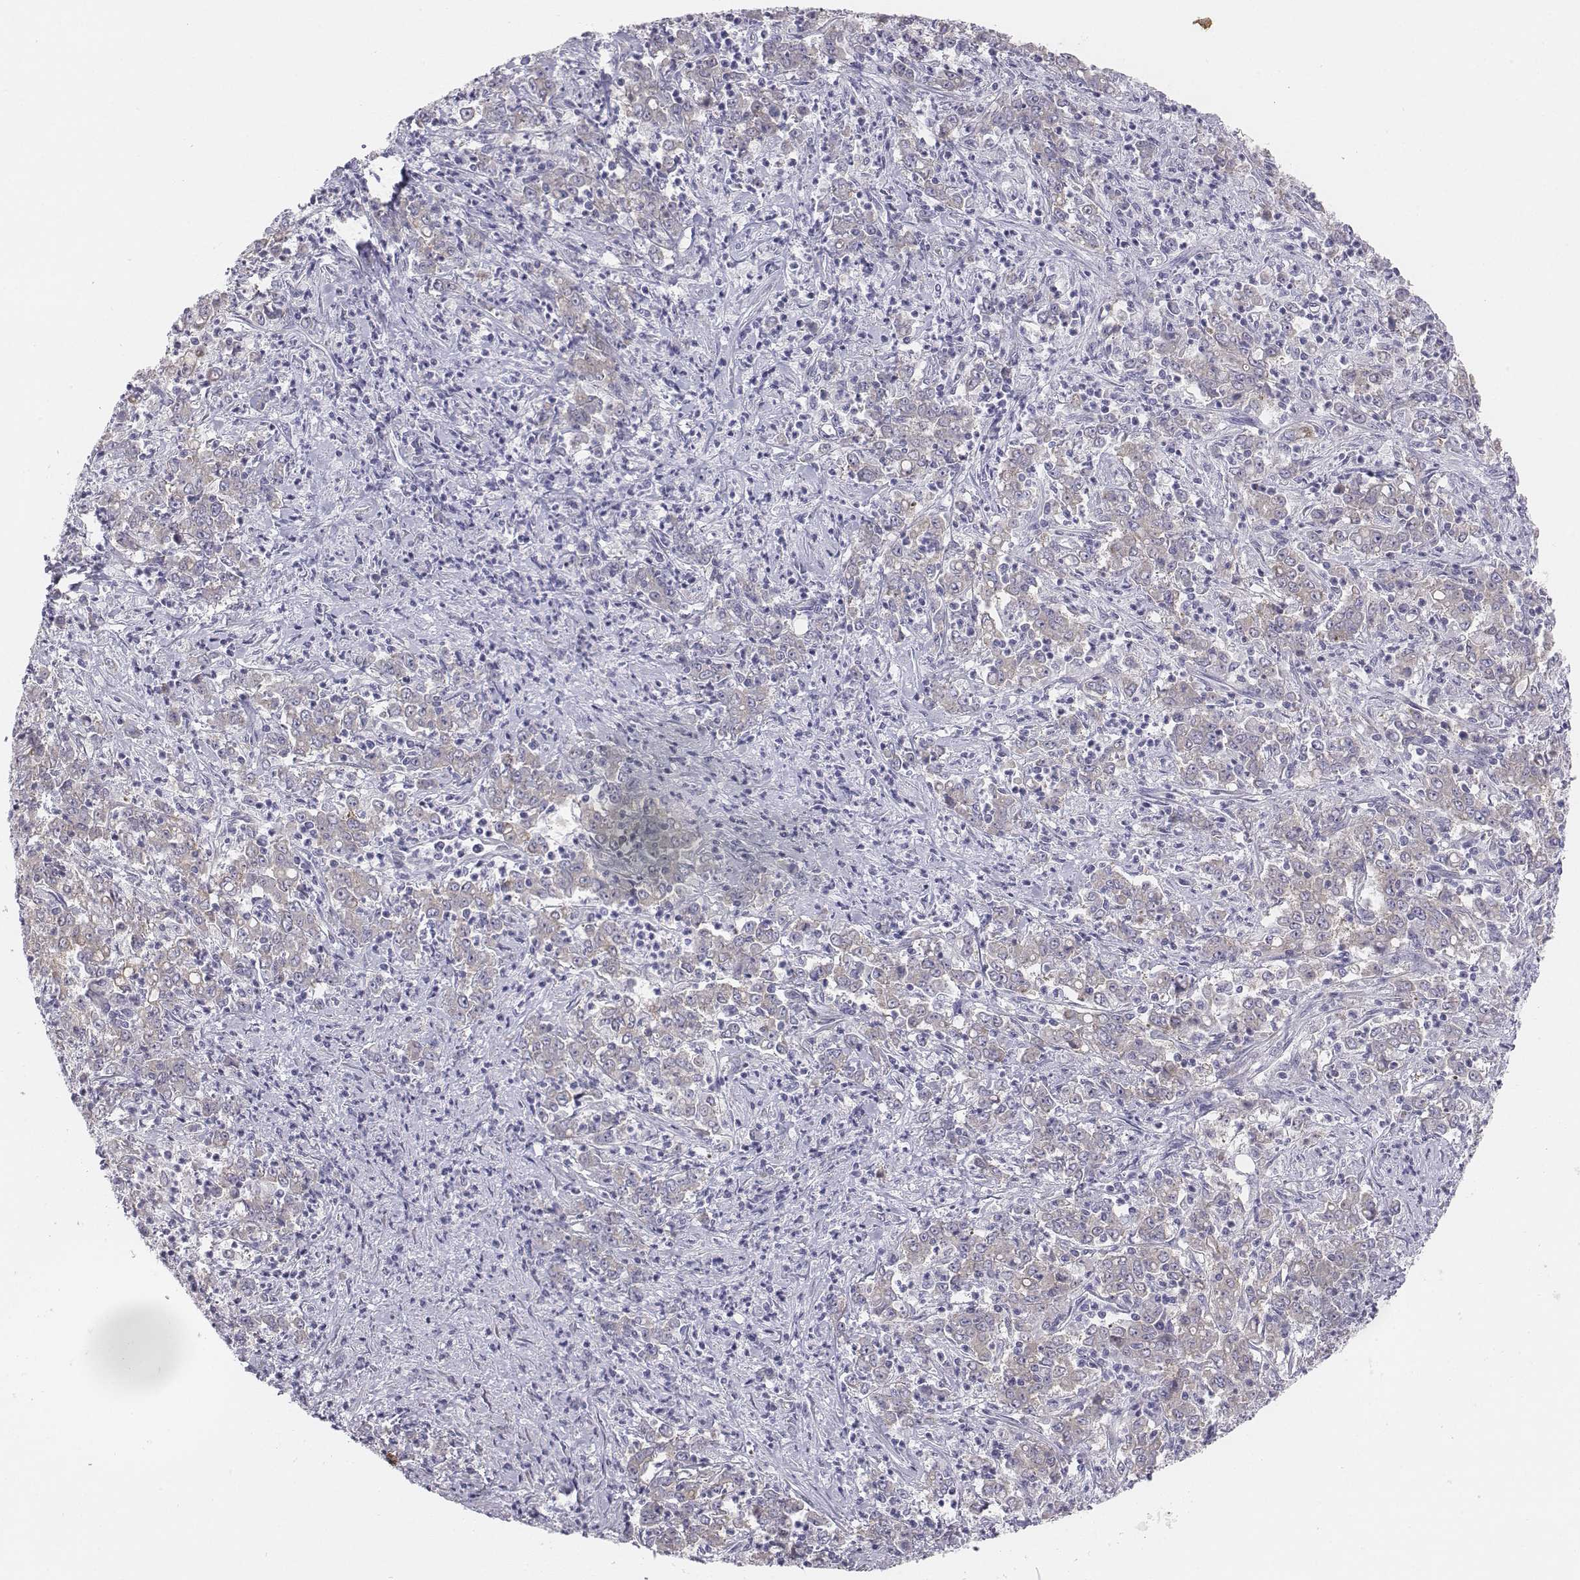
{"staining": {"intensity": "negative", "quantity": "none", "location": "none"}, "tissue": "stomach cancer", "cell_type": "Tumor cells", "image_type": "cancer", "snomed": [{"axis": "morphology", "description": "Adenocarcinoma, NOS"}, {"axis": "topography", "description": "Stomach, lower"}], "caption": "A photomicrograph of adenocarcinoma (stomach) stained for a protein shows no brown staining in tumor cells.", "gene": "CHST14", "patient": {"sex": "female", "age": 71}}